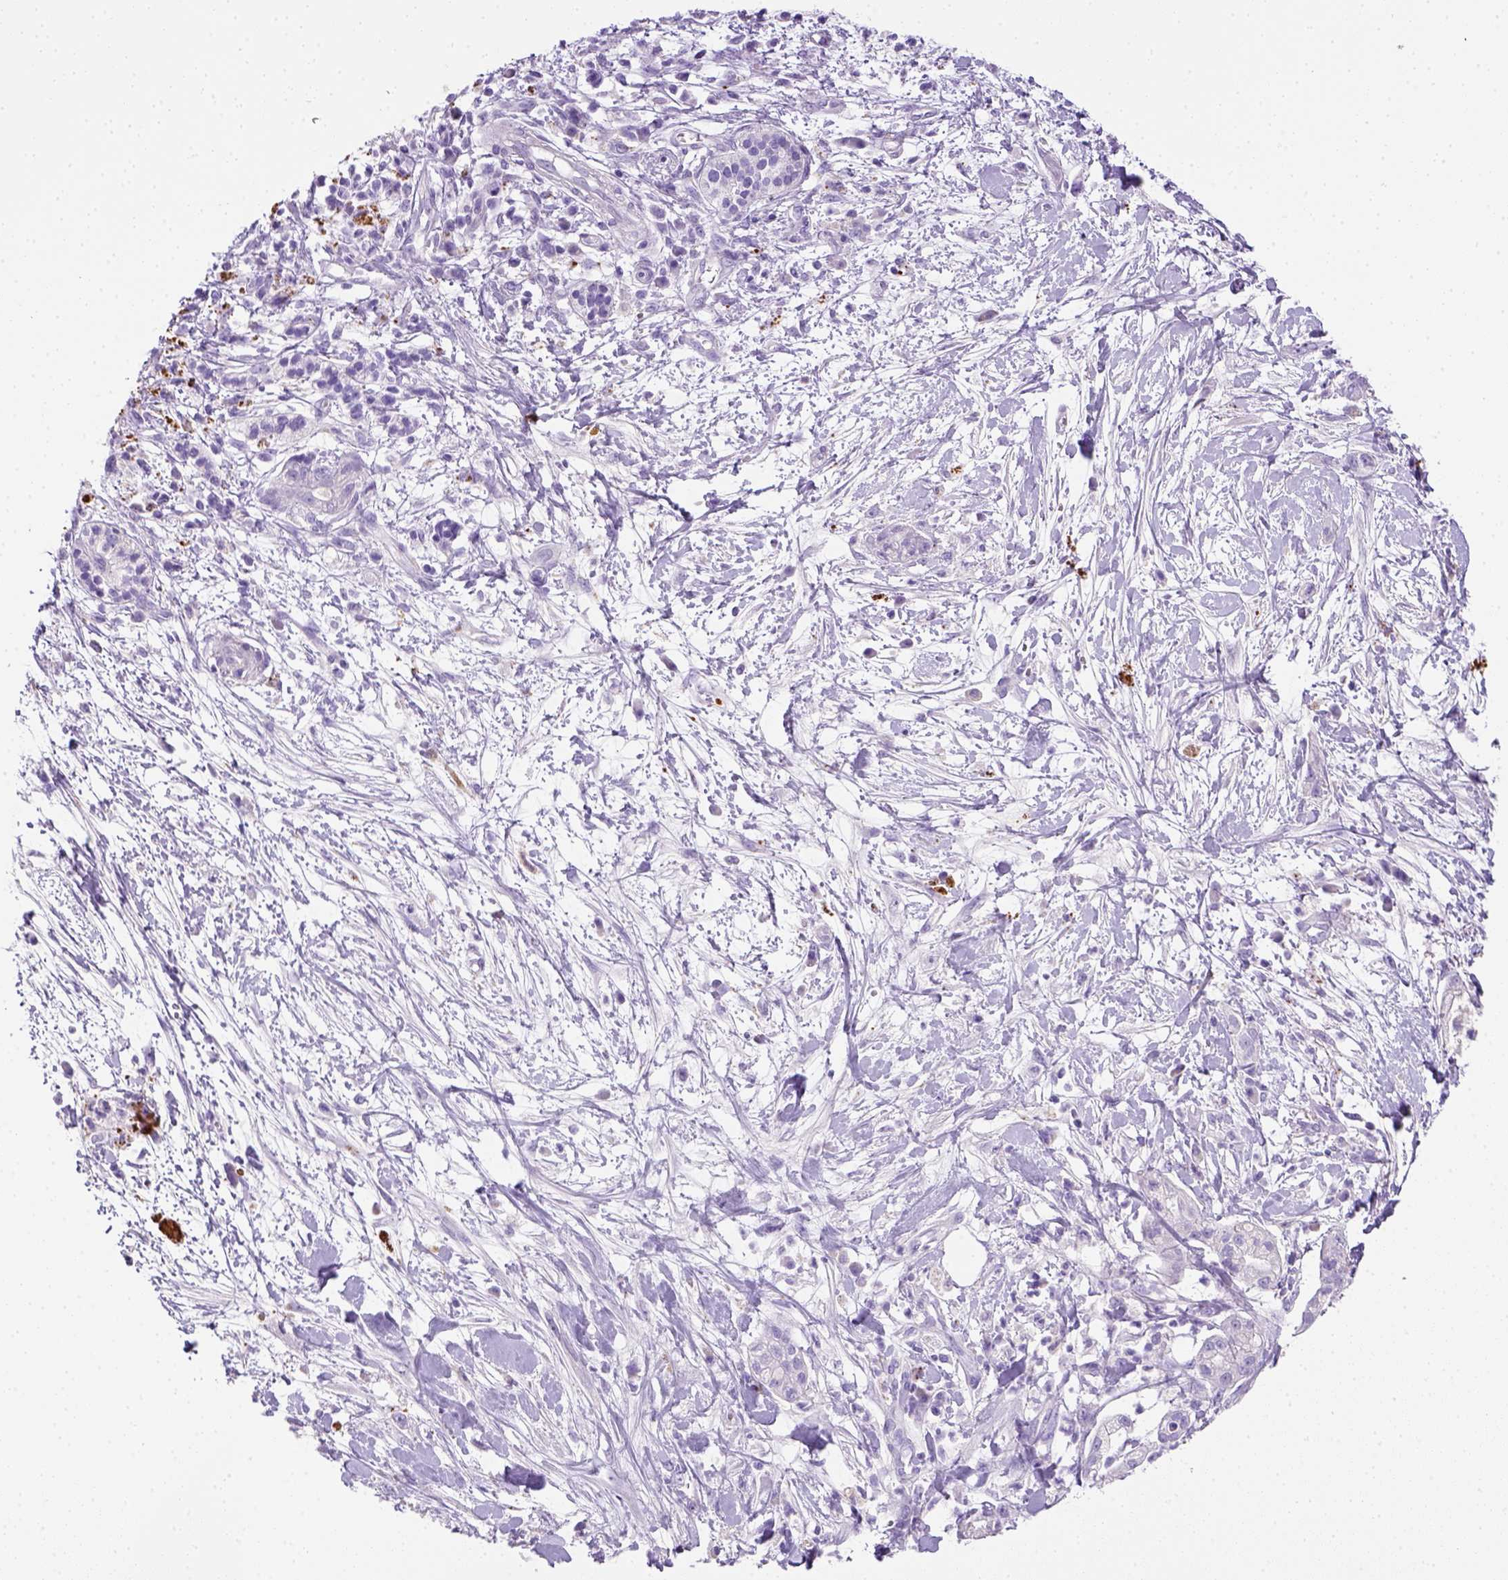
{"staining": {"intensity": "negative", "quantity": "none", "location": "none"}, "tissue": "pancreatic cancer", "cell_type": "Tumor cells", "image_type": "cancer", "snomed": [{"axis": "morphology", "description": "Normal tissue, NOS"}, {"axis": "morphology", "description": "Adenocarcinoma, NOS"}, {"axis": "topography", "description": "Lymph node"}, {"axis": "topography", "description": "Pancreas"}], "caption": "Immunohistochemical staining of pancreatic adenocarcinoma exhibits no significant expression in tumor cells.", "gene": "KRT71", "patient": {"sex": "female", "age": 58}}